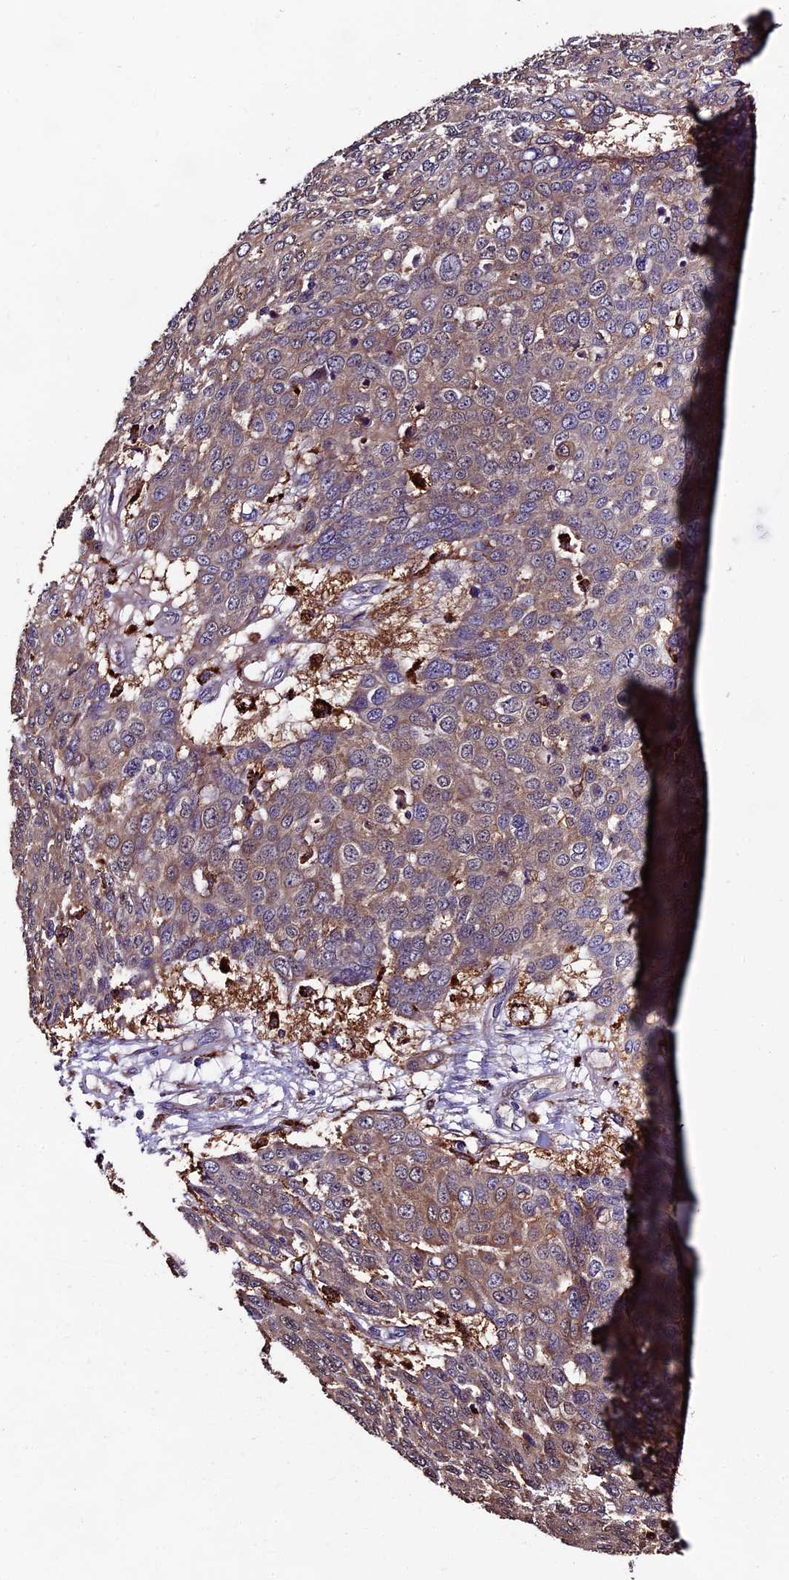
{"staining": {"intensity": "weak", "quantity": ">75%", "location": "cytoplasmic/membranous"}, "tissue": "skin cancer", "cell_type": "Tumor cells", "image_type": "cancer", "snomed": [{"axis": "morphology", "description": "Squamous cell carcinoma, NOS"}, {"axis": "topography", "description": "Skin"}], "caption": "This photomicrograph reveals immunohistochemistry staining of human skin cancer, with low weak cytoplasmic/membranous positivity in approximately >75% of tumor cells.", "gene": "CLN5", "patient": {"sex": "male", "age": 71}}